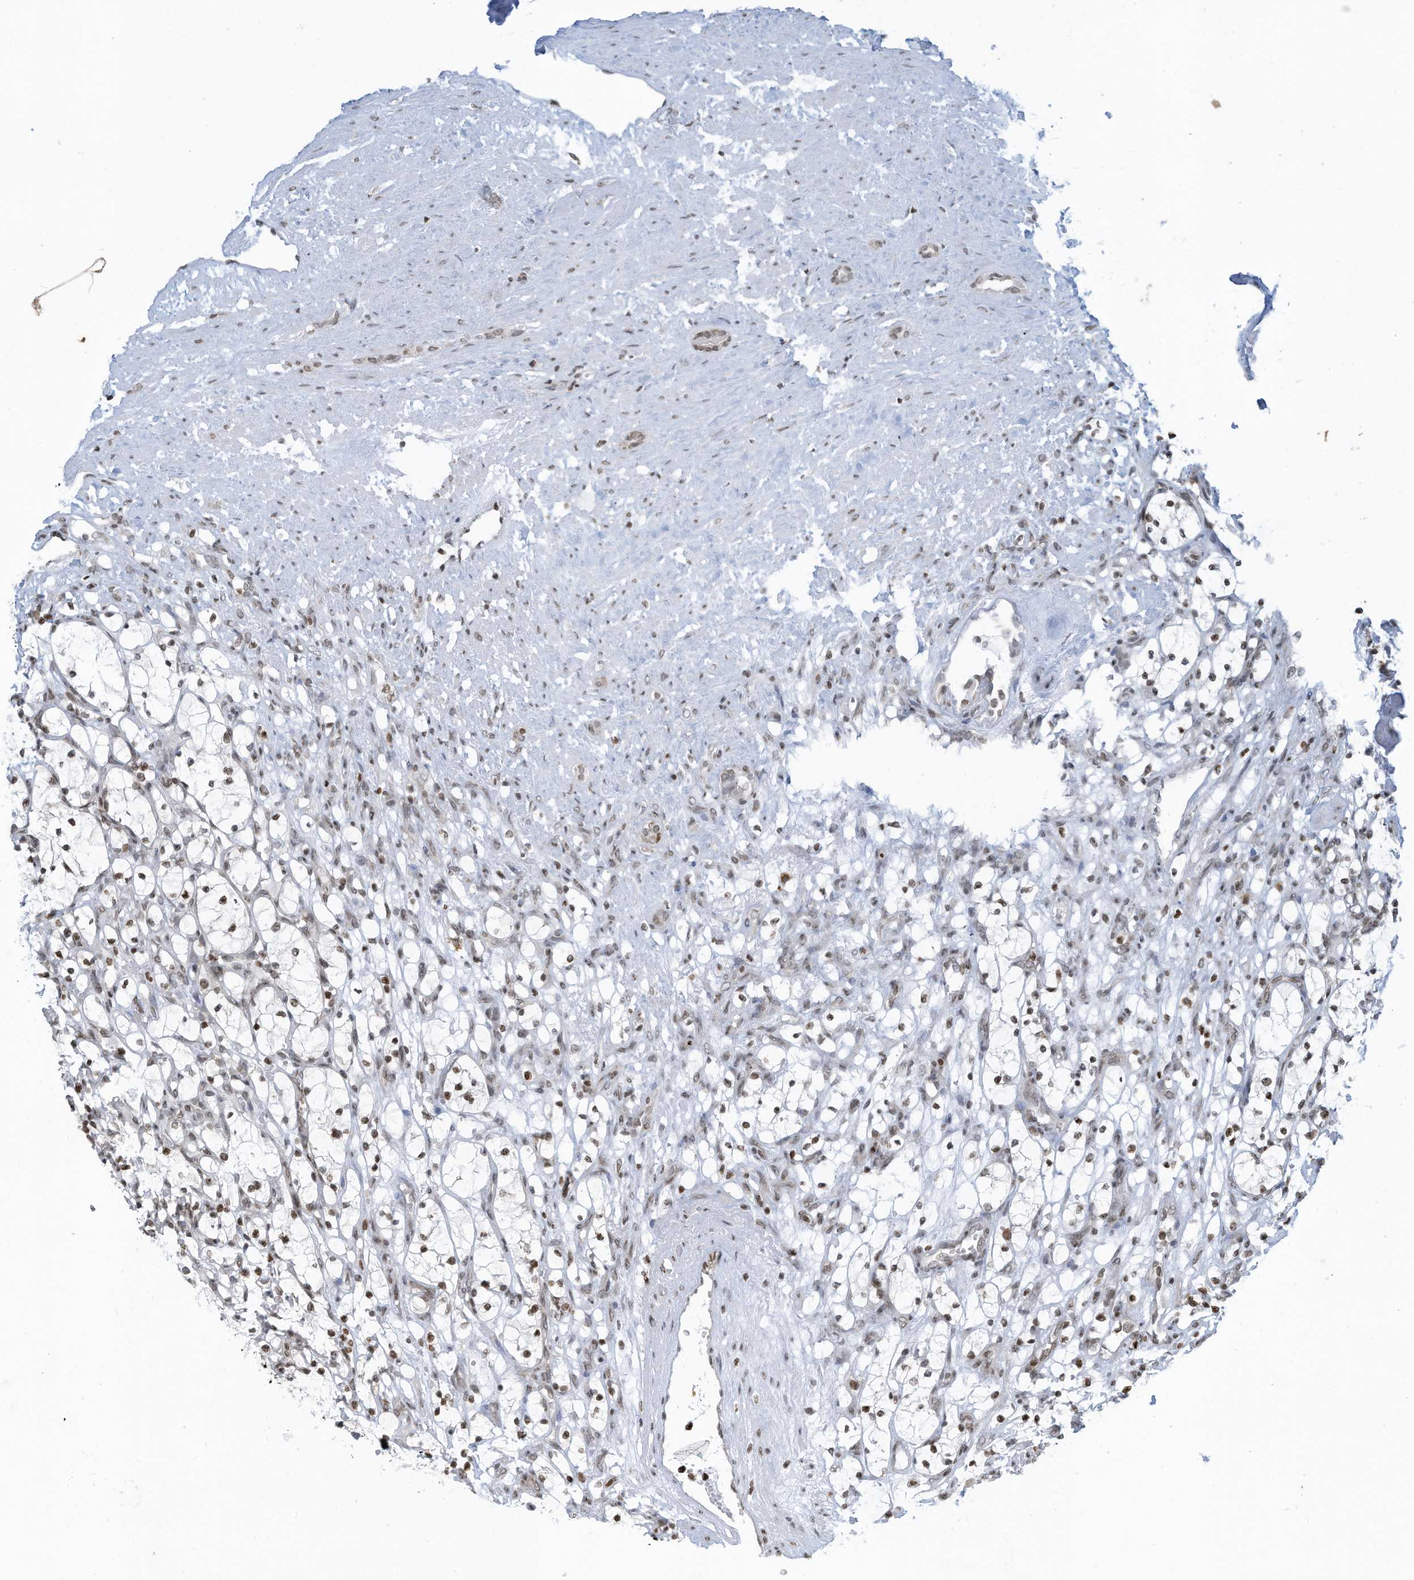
{"staining": {"intensity": "weak", "quantity": ">75%", "location": "nuclear"}, "tissue": "renal cancer", "cell_type": "Tumor cells", "image_type": "cancer", "snomed": [{"axis": "morphology", "description": "Adenocarcinoma, NOS"}, {"axis": "topography", "description": "Kidney"}], "caption": "Adenocarcinoma (renal) tissue reveals weak nuclear staining in approximately >75% of tumor cells, visualized by immunohistochemistry. (Stains: DAB in brown, nuclei in blue, Microscopy: brightfield microscopy at high magnification).", "gene": "ADI1", "patient": {"sex": "female", "age": 69}}